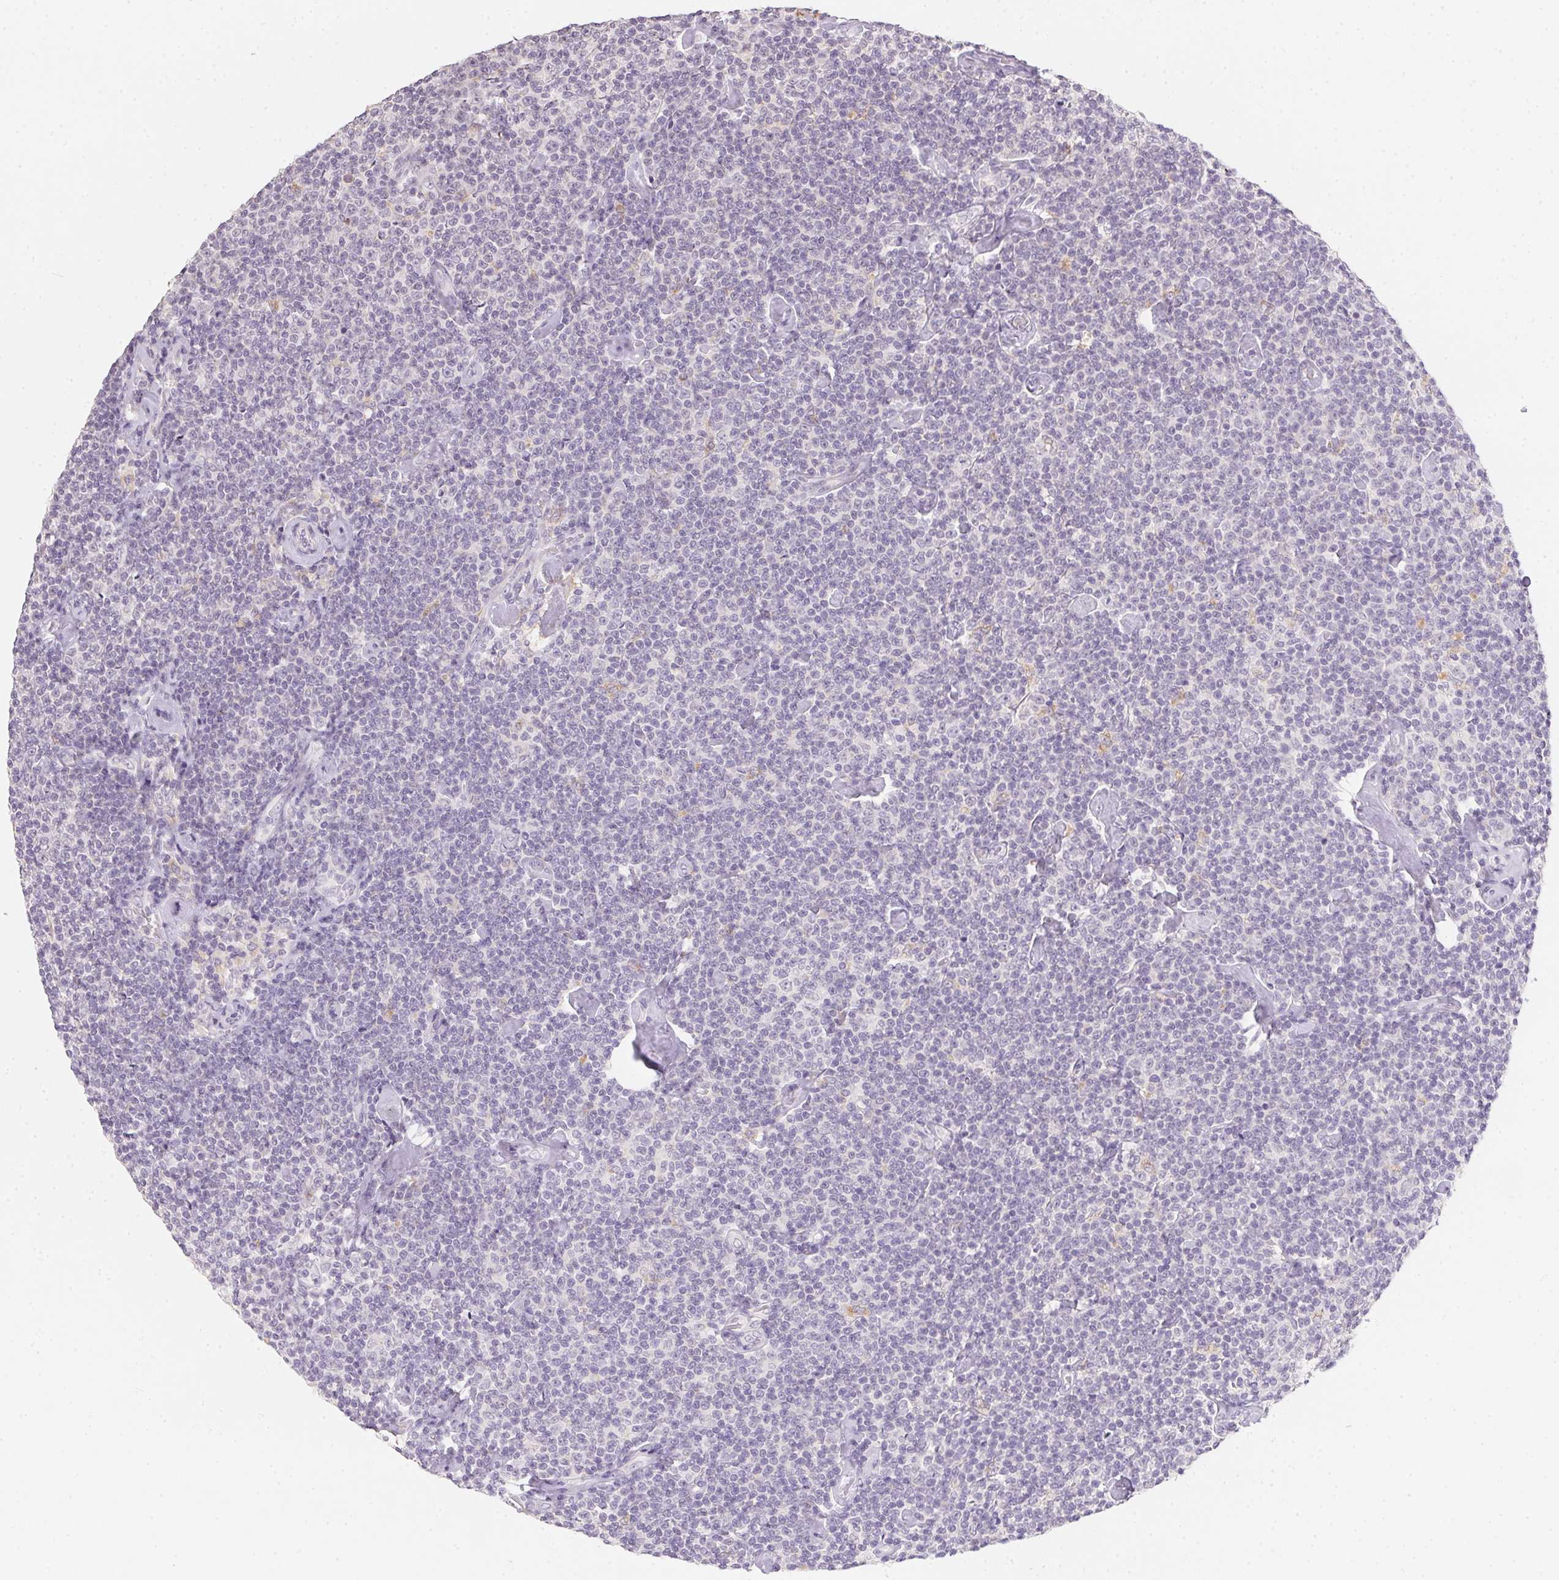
{"staining": {"intensity": "negative", "quantity": "none", "location": "none"}, "tissue": "lymphoma", "cell_type": "Tumor cells", "image_type": "cancer", "snomed": [{"axis": "morphology", "description": "Malignant lymphoma, non-Hodgkin's type, Low grade"}, {"axis": "topography", "description": "Lymph node"}], "caption": "Tumor cells show no significant staining in malignant lymphoma, non-Hodgkin's type (low-grade).", "gene": "SLC6A18", "patient": {"sex": "male", "age": 81}}